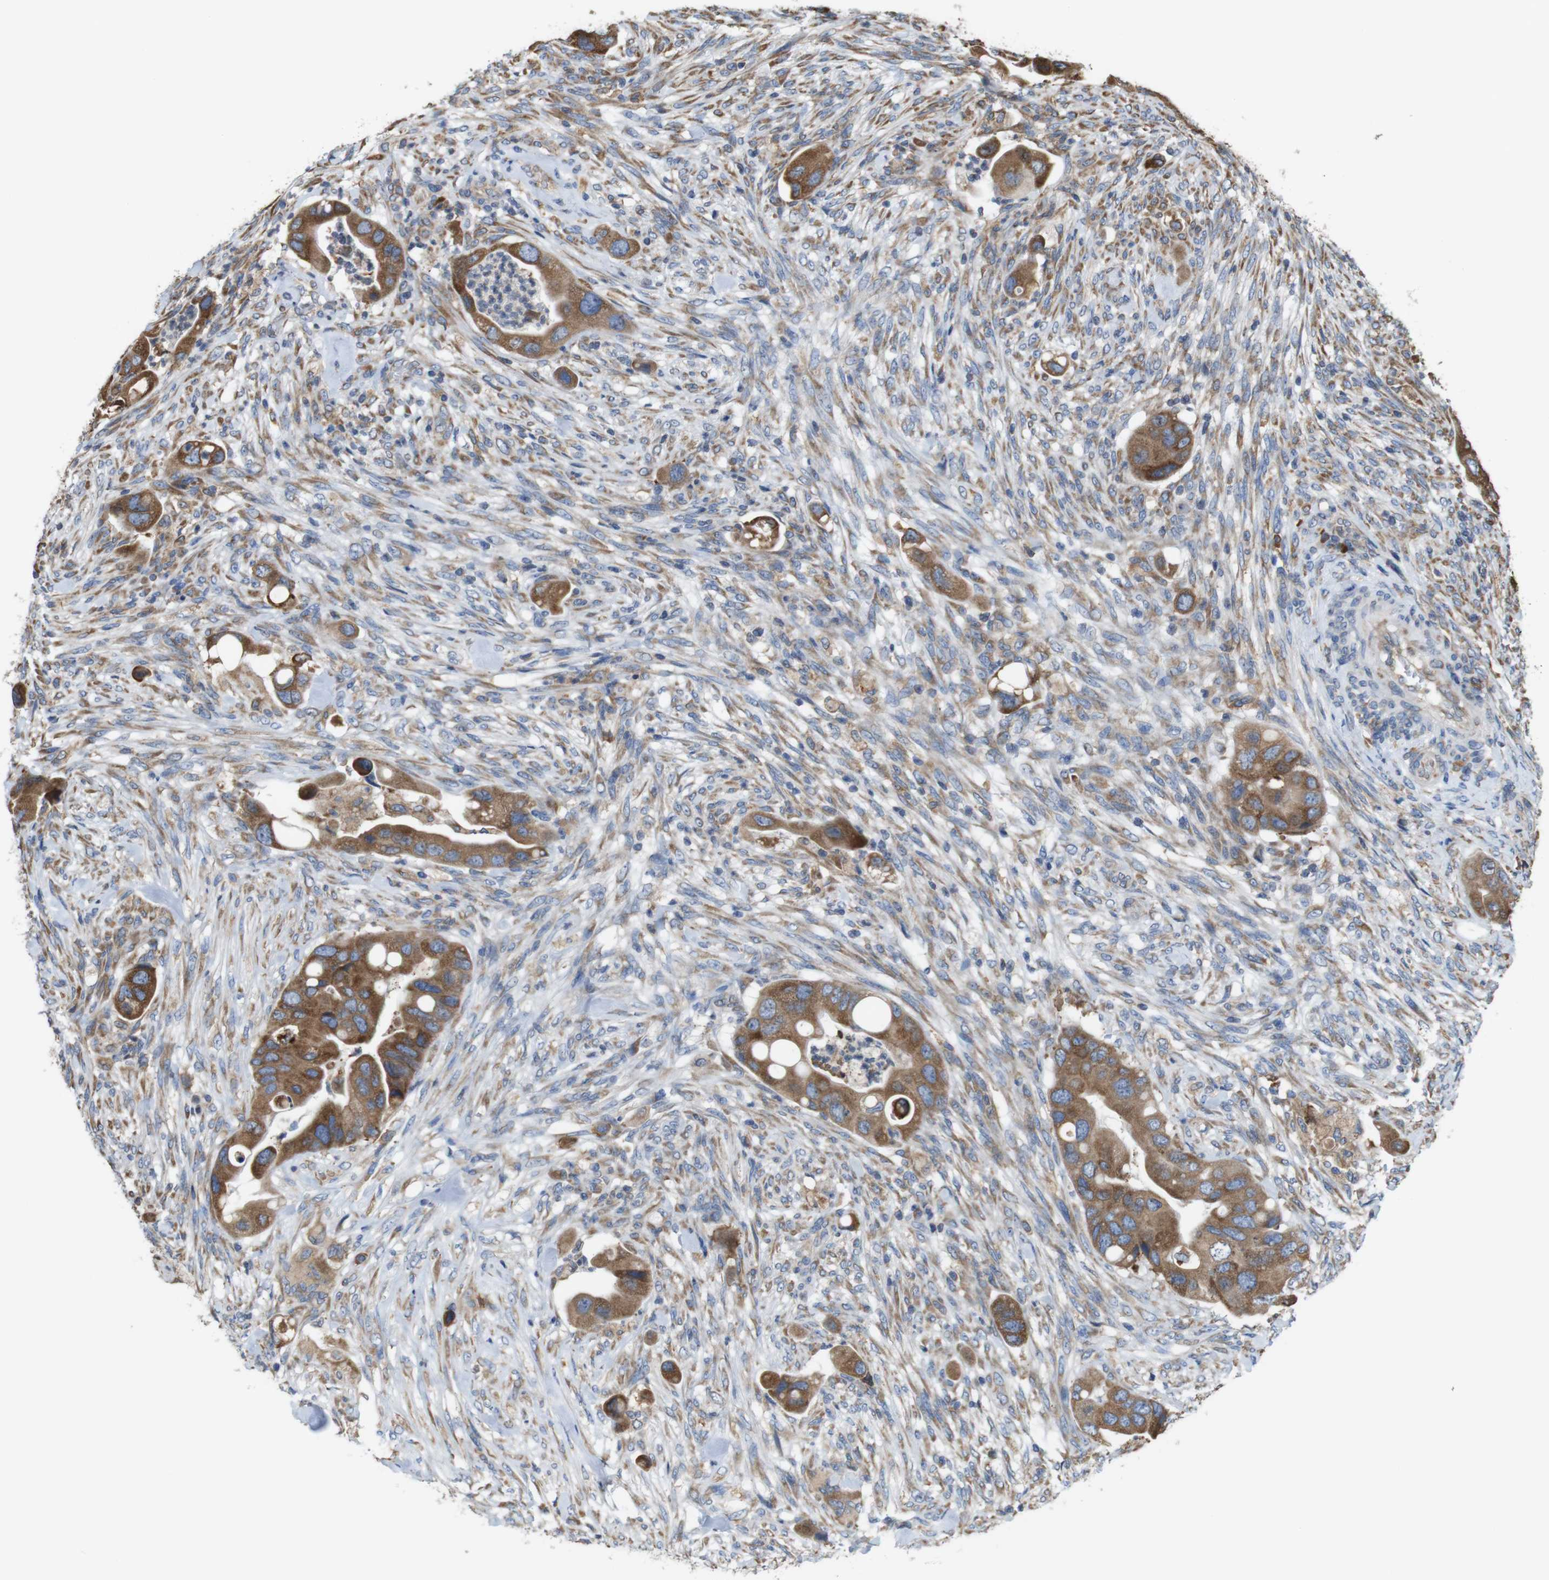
{"staining": {"intensity": "moderate", "quantity": ">75%", "location": "cytoplasmic/membranous"}, "tissue": "colorectal cancer", "cell_type": "Tumor cells", "image_type": "cancer", "snomed": [{"axis": "morphology", "description": "Adenocarcinoma, NOS"}, {"axis": "topography", "description": "Rectum"}], "caption": "A brown stain labels moderate cytoplasmic/membranous staining of a protein in colorectal cancer (adenocarcinoma) tumor cells.", "gene": "UGGT1", "patient": {"sex": "female", "age": 57}}